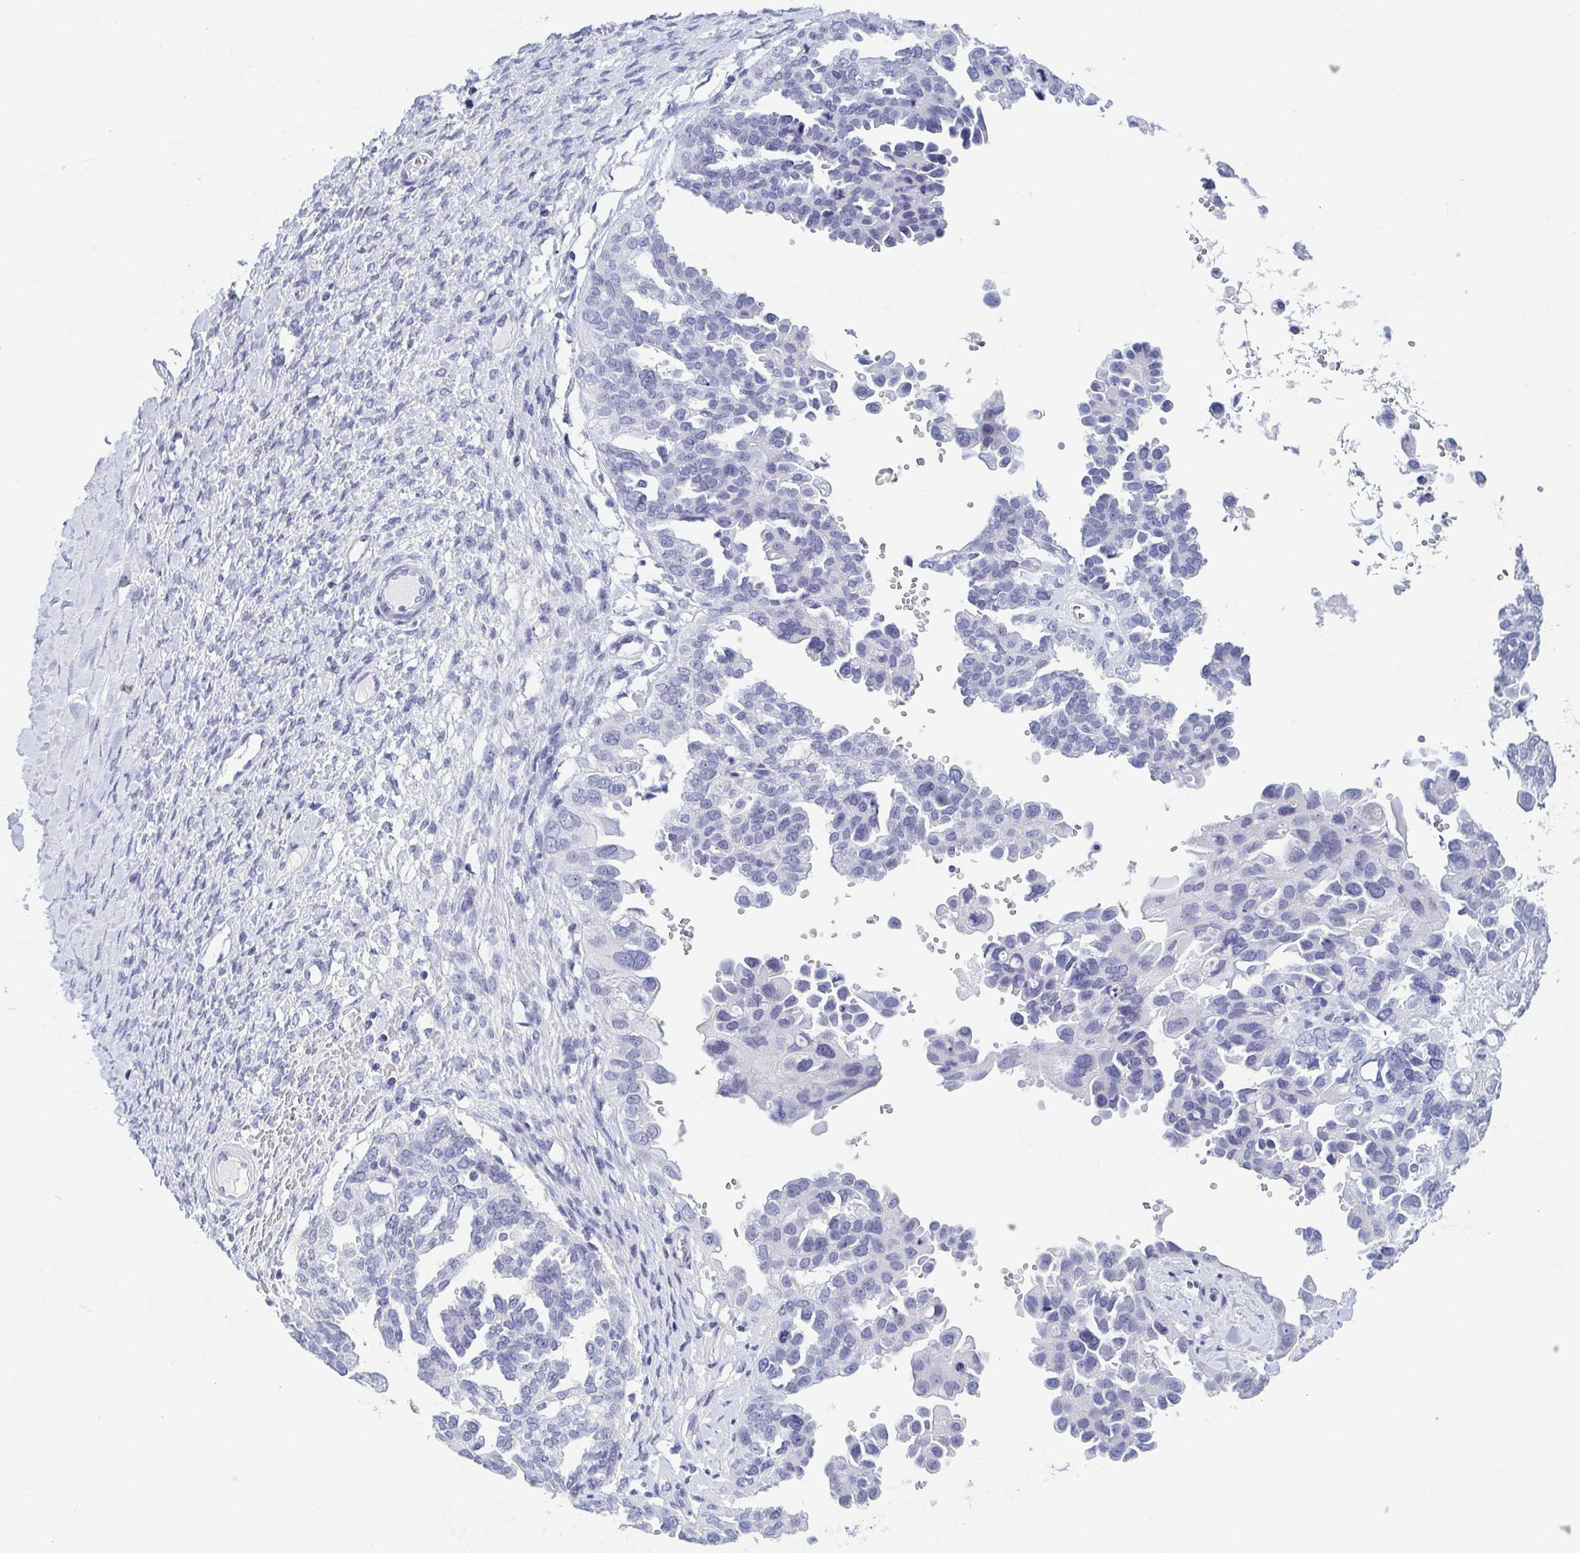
{"staining": {"intensity": "negative", "quantity": "none", "location": "none"}, "tissue": "ovarian cancer", "cell_type": "Tumor cells", "image_type": "cancer", "snomed": [{"axis": "morphology", "description": "Cystadenocarcinoma, serous, NOS"}, {"axis": "topography", "description": "Ovary"}], "caption": "A micrograph of ovarian serous cystadenocarcinoma stained for a protein exhibits no brown staining in tumor cells.", "gene": "REG4", "patient": {"sex": "female", "age": 53}}